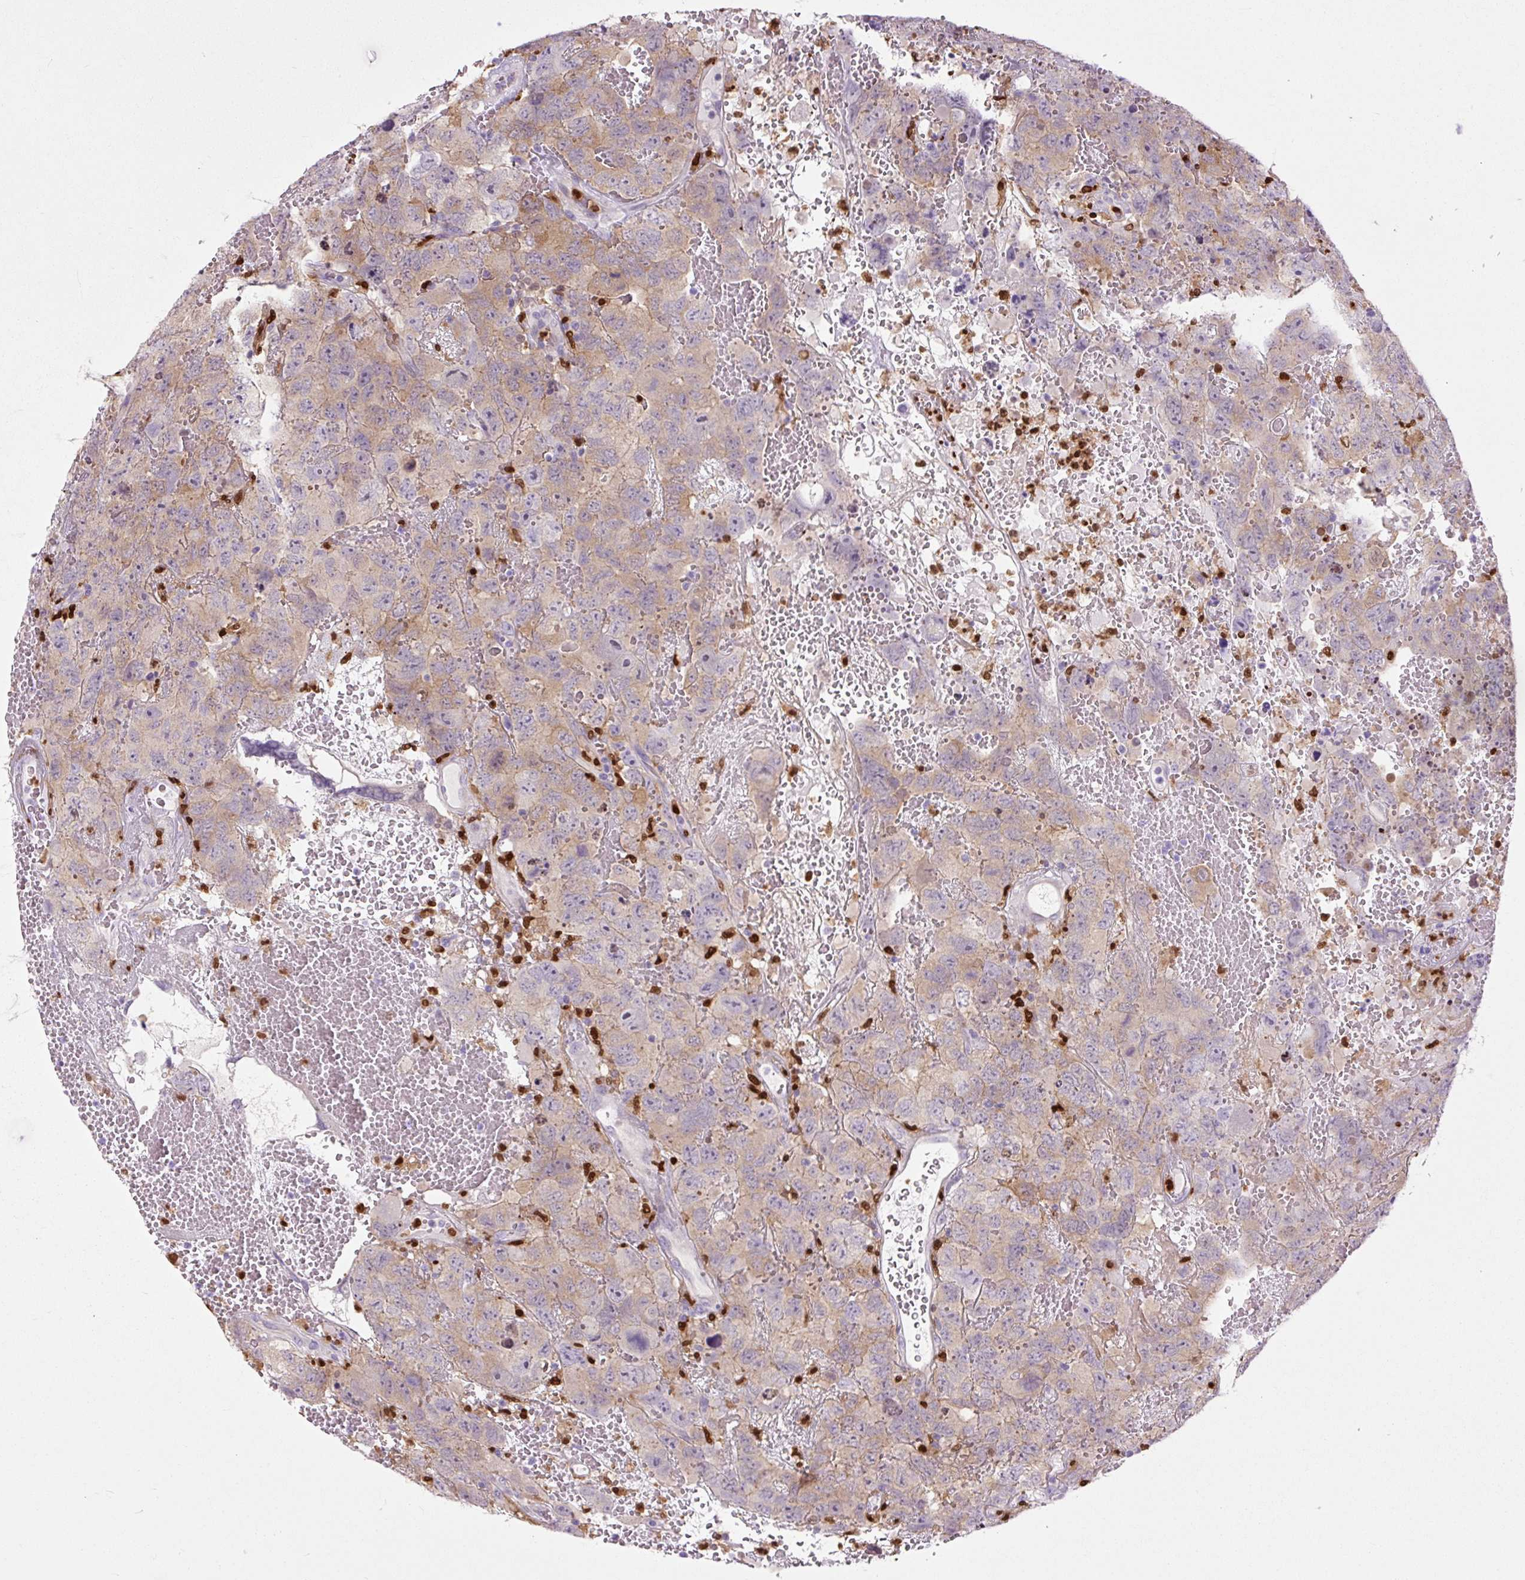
{"staining": {"intensity": "moderate", "quantity": "25%-75%", "location": "cytoplasmic/membranous"}, "tissue": "testis cancer", "cell_type": "Tumor cells", "image_type": "cancer", "snomed": [{"axis": "morphology", "description": "Carcinoma, Embryonal, NOS"}, {"axis": "topography", "description": "Testis"}], "caption": "Protein analysis of testis cancer tissue shows moderate cytoplasmic/membranous staining in about 25%-75% of tumor cells.", "gene": "SPI1", "patient": {"sex": "male", "age": 45}}